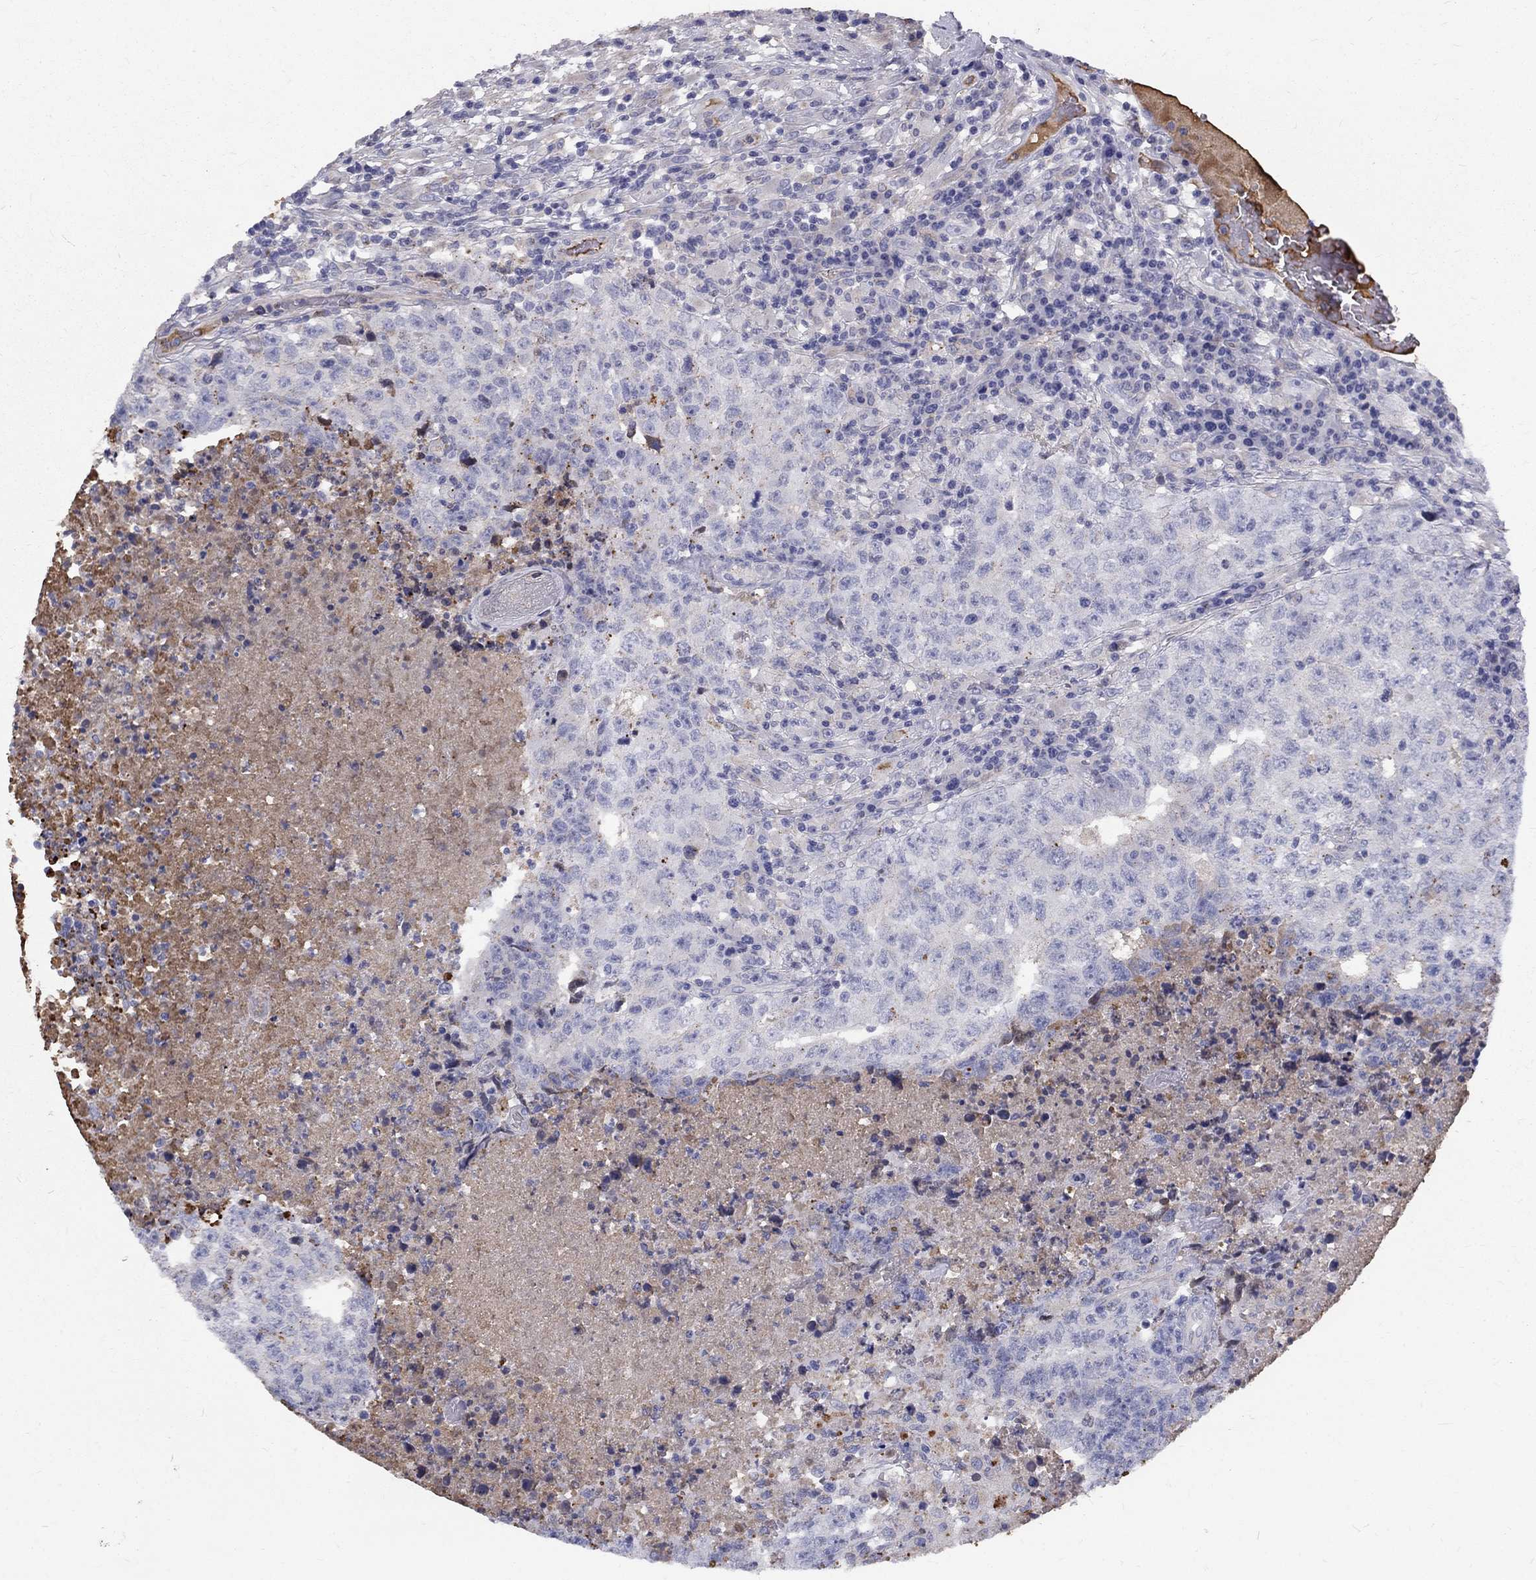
{"staining": {"intensity": "strong", "quantity": "<25%", "location": "cytoplasmic/membranous"}, "tissue": "testis cancer", "cell_type": "Tumor cells", "image_type": "cancer", "snomed": [{"axis": "morphology", "description": "Necrosis, NOS"}, {"axis": "morphology", "description": "Carcinoma, Embryonal, NOS"}, {"axis": "topography", "description": "Testis"}], "caption": "There is medium levels of strong cytoplasmic/membranous staining in tumor cells of testis embryonal carcinoma, as demonstrated by immunohistochemical staining (brown color).", "gene": "EPDR1", "patient": {"sex": "male", "age": 19}}